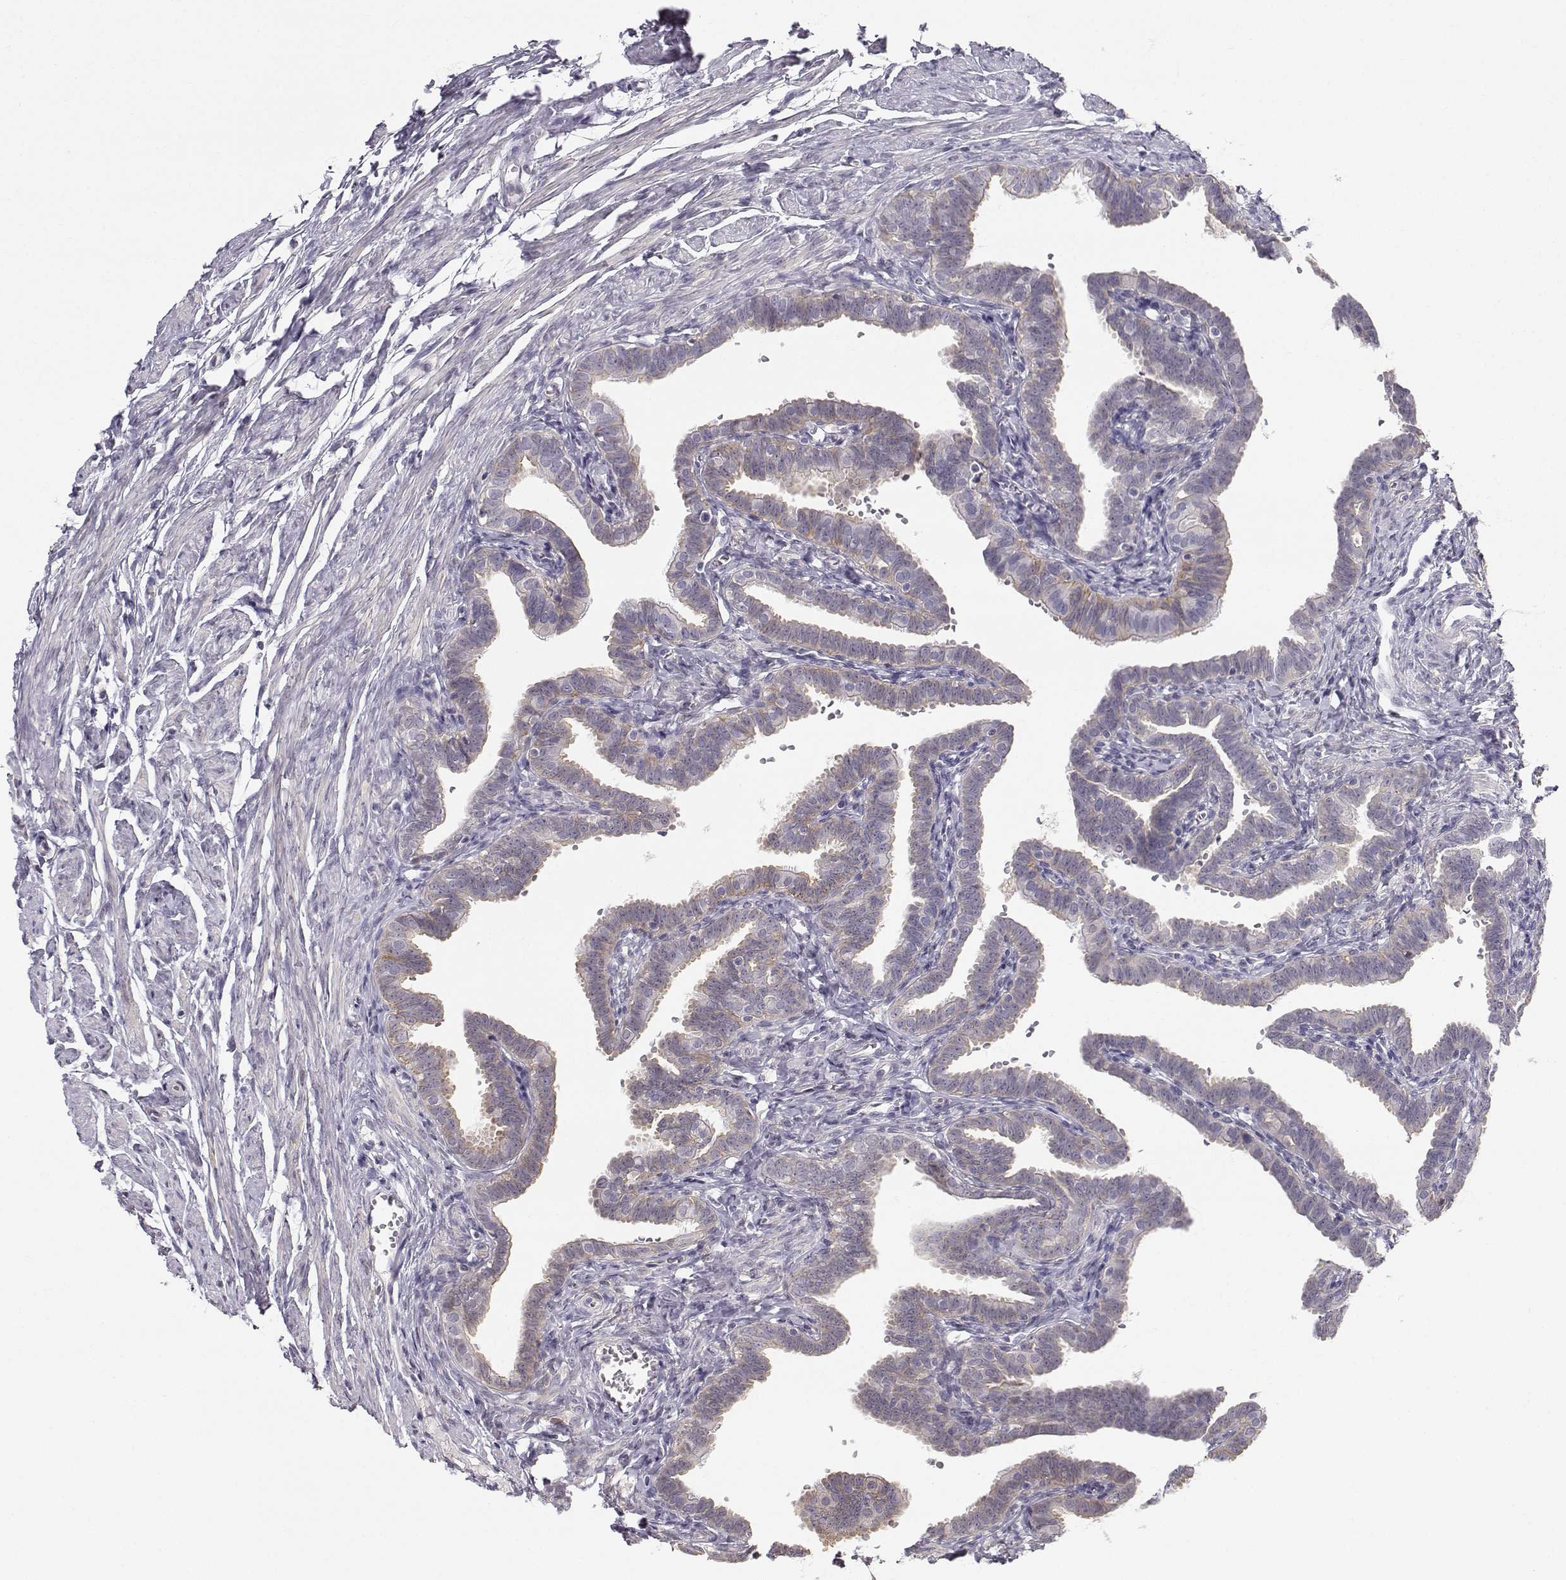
{"staining": {"intensity": "weak", "quantity": "25%-75%", "location": "cytoplasmic/membranous"}, "tissue": "fallopian tube", "cell_type": "Glandular cells", "image_type": "normal", "snomed": [{"axis": "morphology", "description": "Normal tissue, NOS"}, {"axis": "topography", "description": "Fallopian tube"}, {"axis": "topography", "description": "Ovary"}], "caption": "The micrograph exhibits a brown stain indicating the presence of a protein in the cytoplasmic/membranous of glandular cells in fallopian tube. Immunohistochemistry stains the protein of interest in brown and the nuclei are stained blue.", "gene": "ZNF185", "patient": {"sex": "female", "age": 57}}